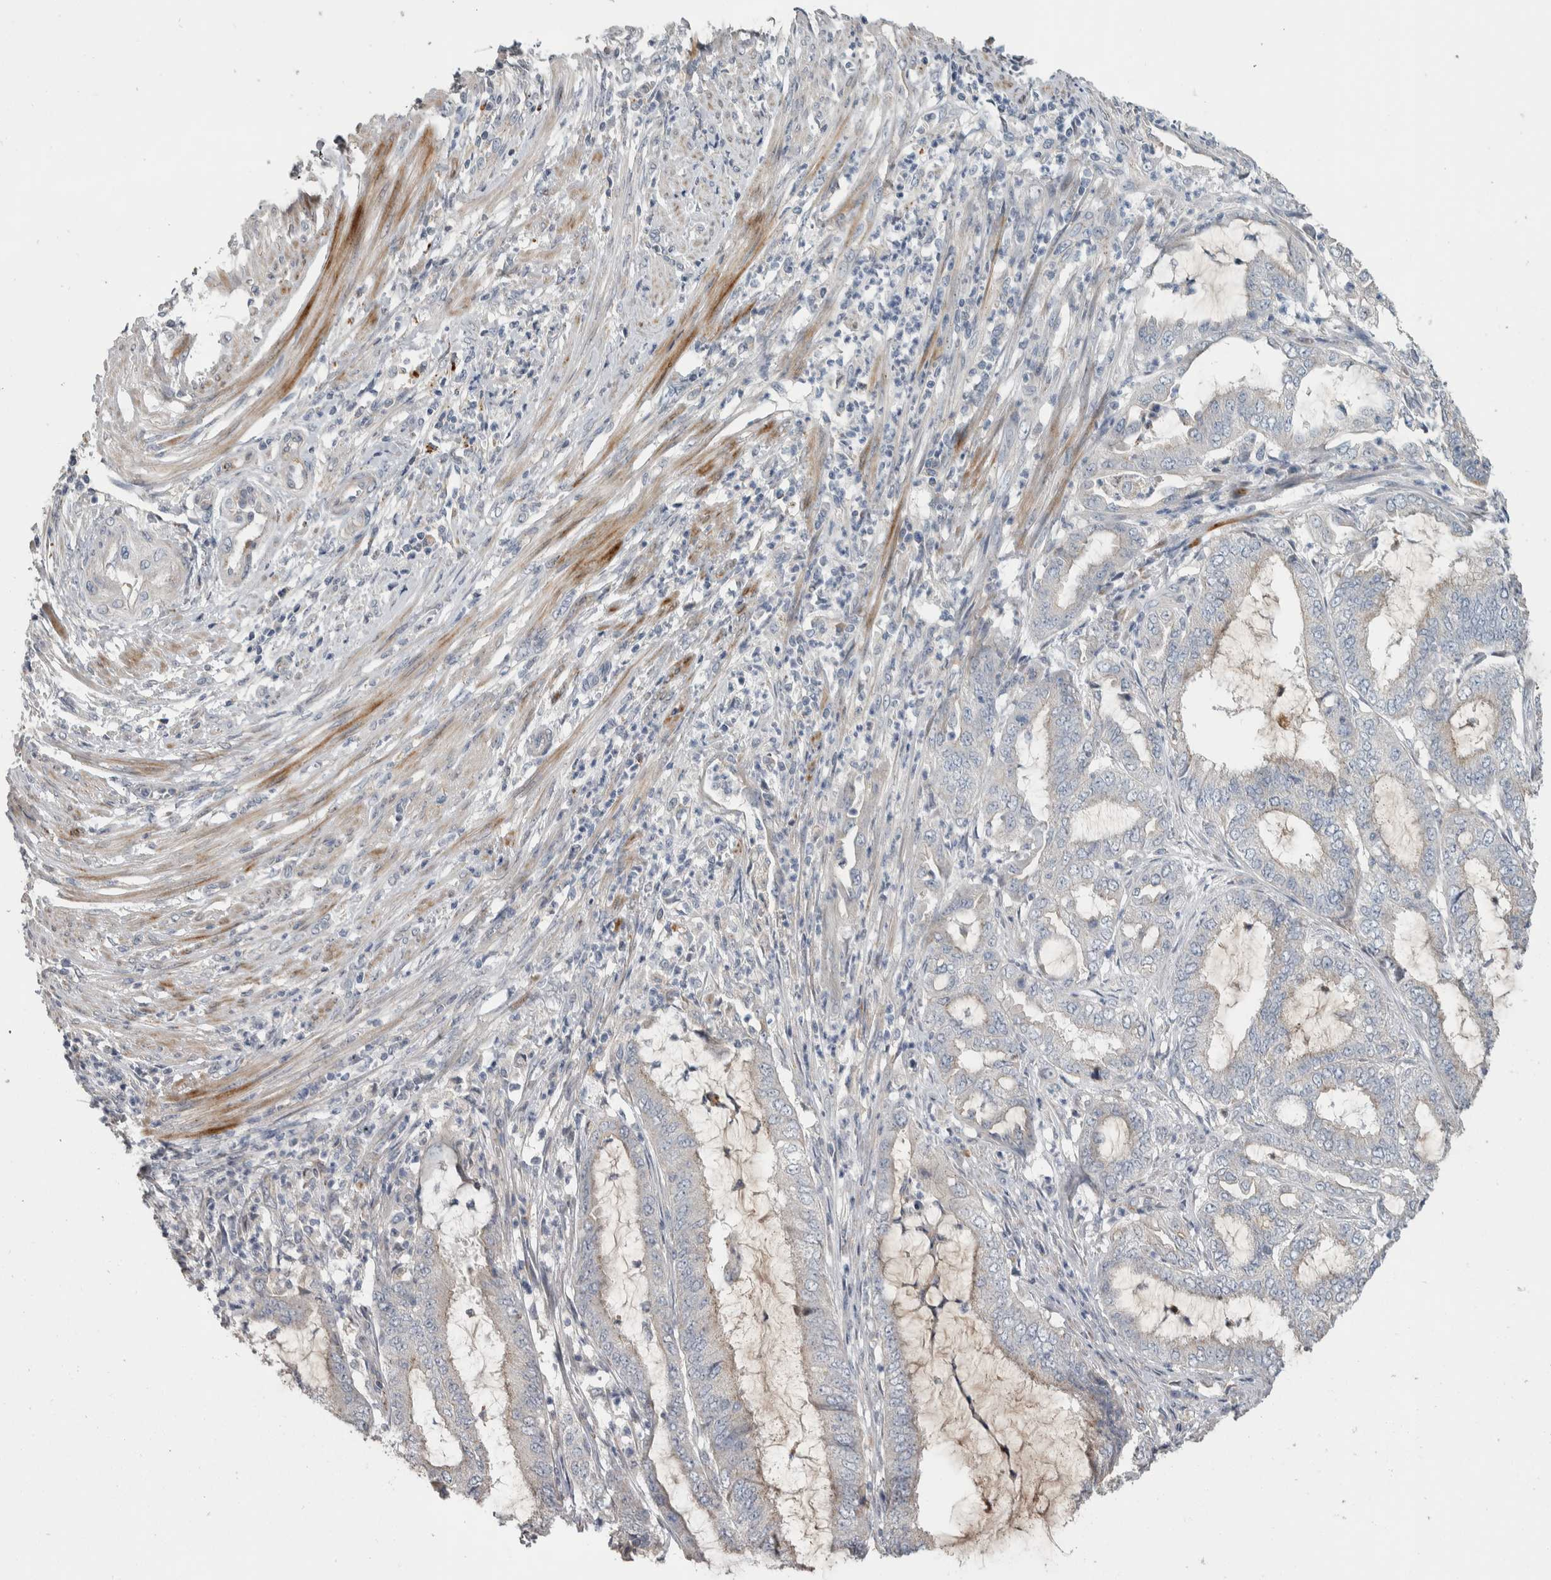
{"staining": {"intensity": "negative", "quantity": "none", "location": "none"}, "tissue": "endometrial cancer", "cell_type": "Tumor cells", "image_type": "cancer", "snomed": [{"axis": "morphology", "description": "Adenocarcinoma, NOS"}, {"axis": "topography", "description": "Endometrium"}], "caption": "Tumor cells are negative for brown protein staining in adenocarcinoma (endometrial).", "gene": "FAM83G", "patient": {"sex": "female", "age": 51}}